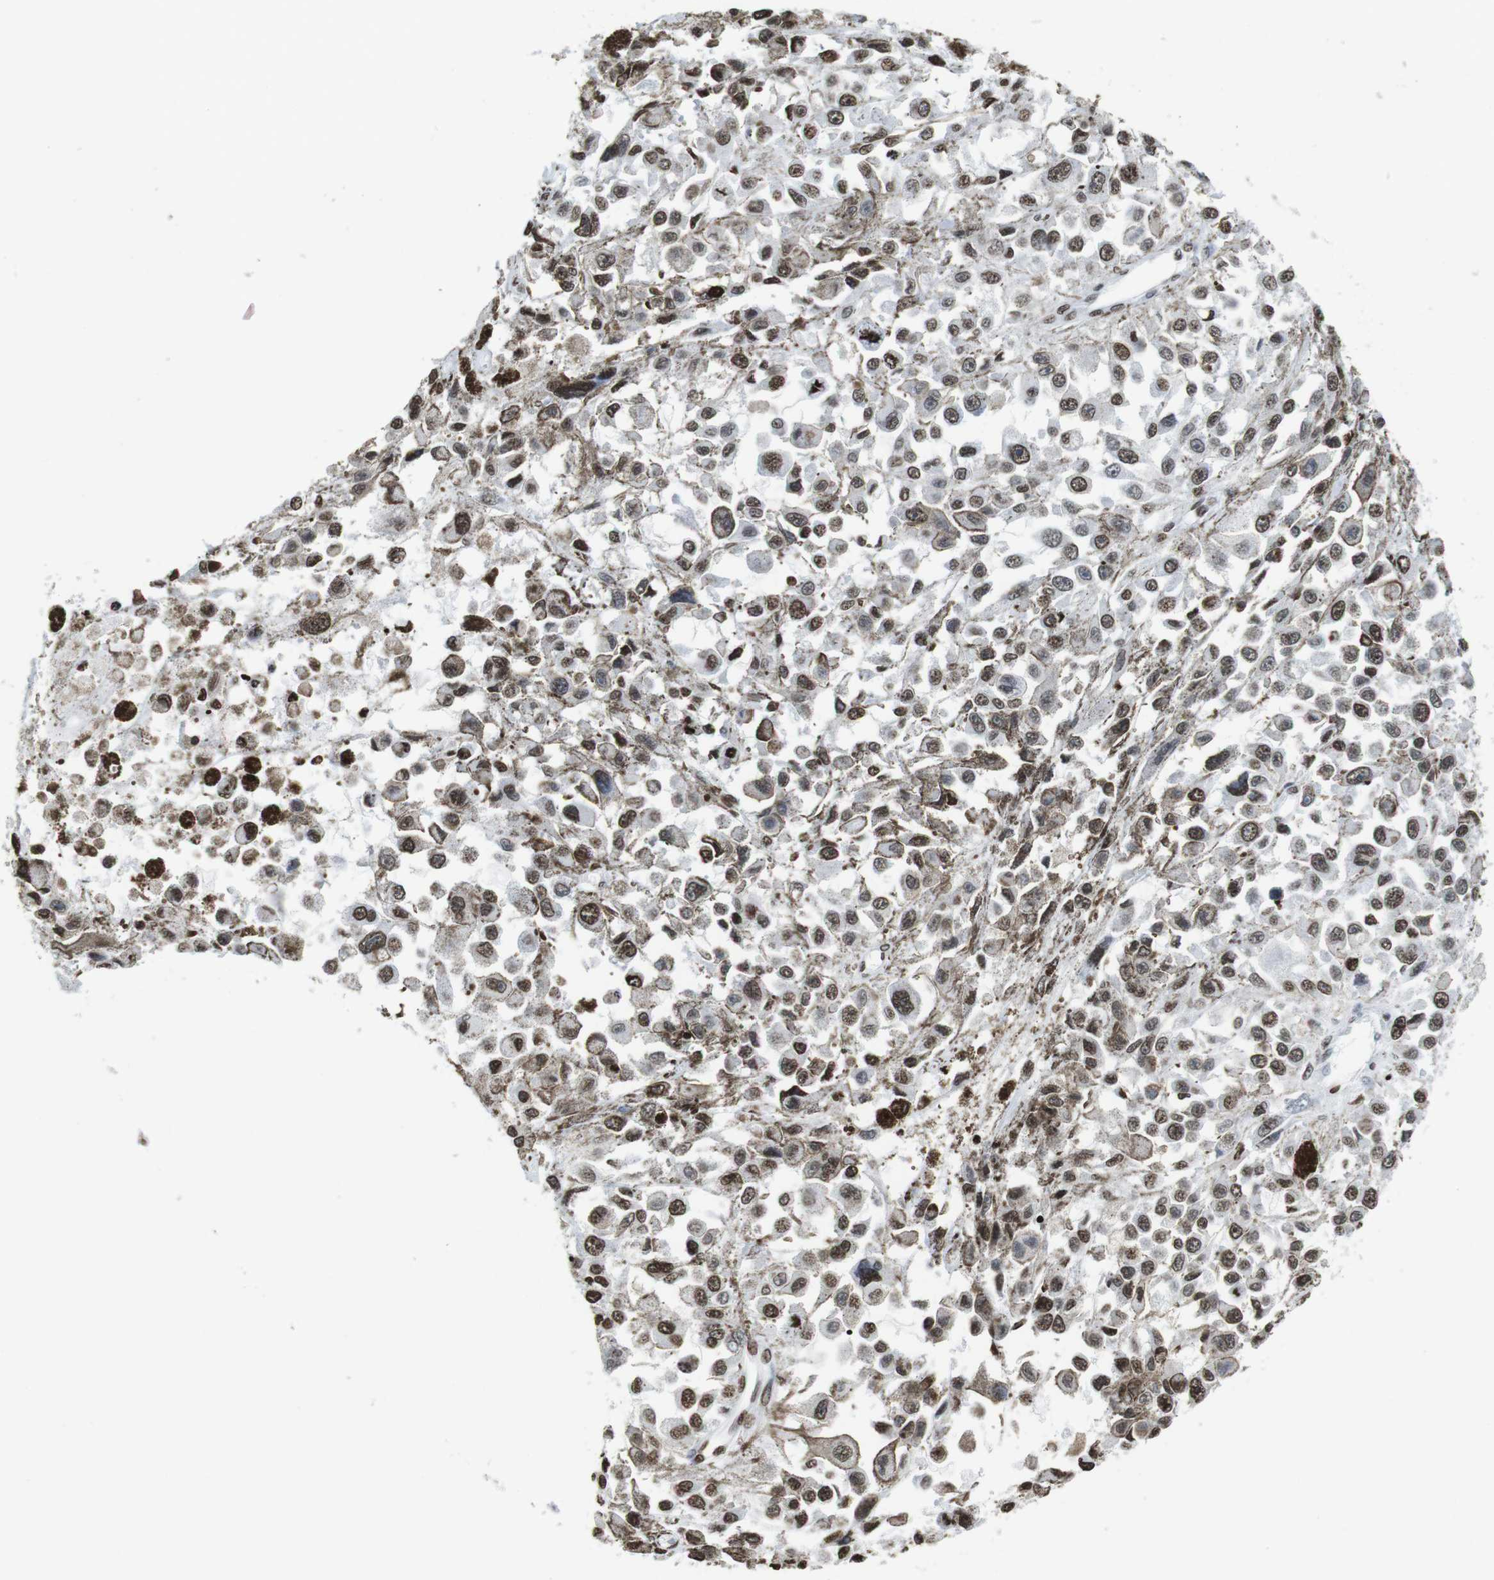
{"staining": {"intensity": "moderate", "quantity": ">75%", "location": "nuclear"}, "tissue": "melanoma", "cell_type": "Tumor cells", "image_type": "cancer", "snomed": [{"axis": "morphology", "description": "Malignant melanoma, Metastatic site"}, {"axis": "topography", "description": "Lymph node"}], "caption": "About >75% of tumor cells in melanoma reveal moderate nuclear protein positivity as visualized by brown immunohistochemical staining.", "gene": "BSX", "patient": {"sex": "male", "age": 59}}